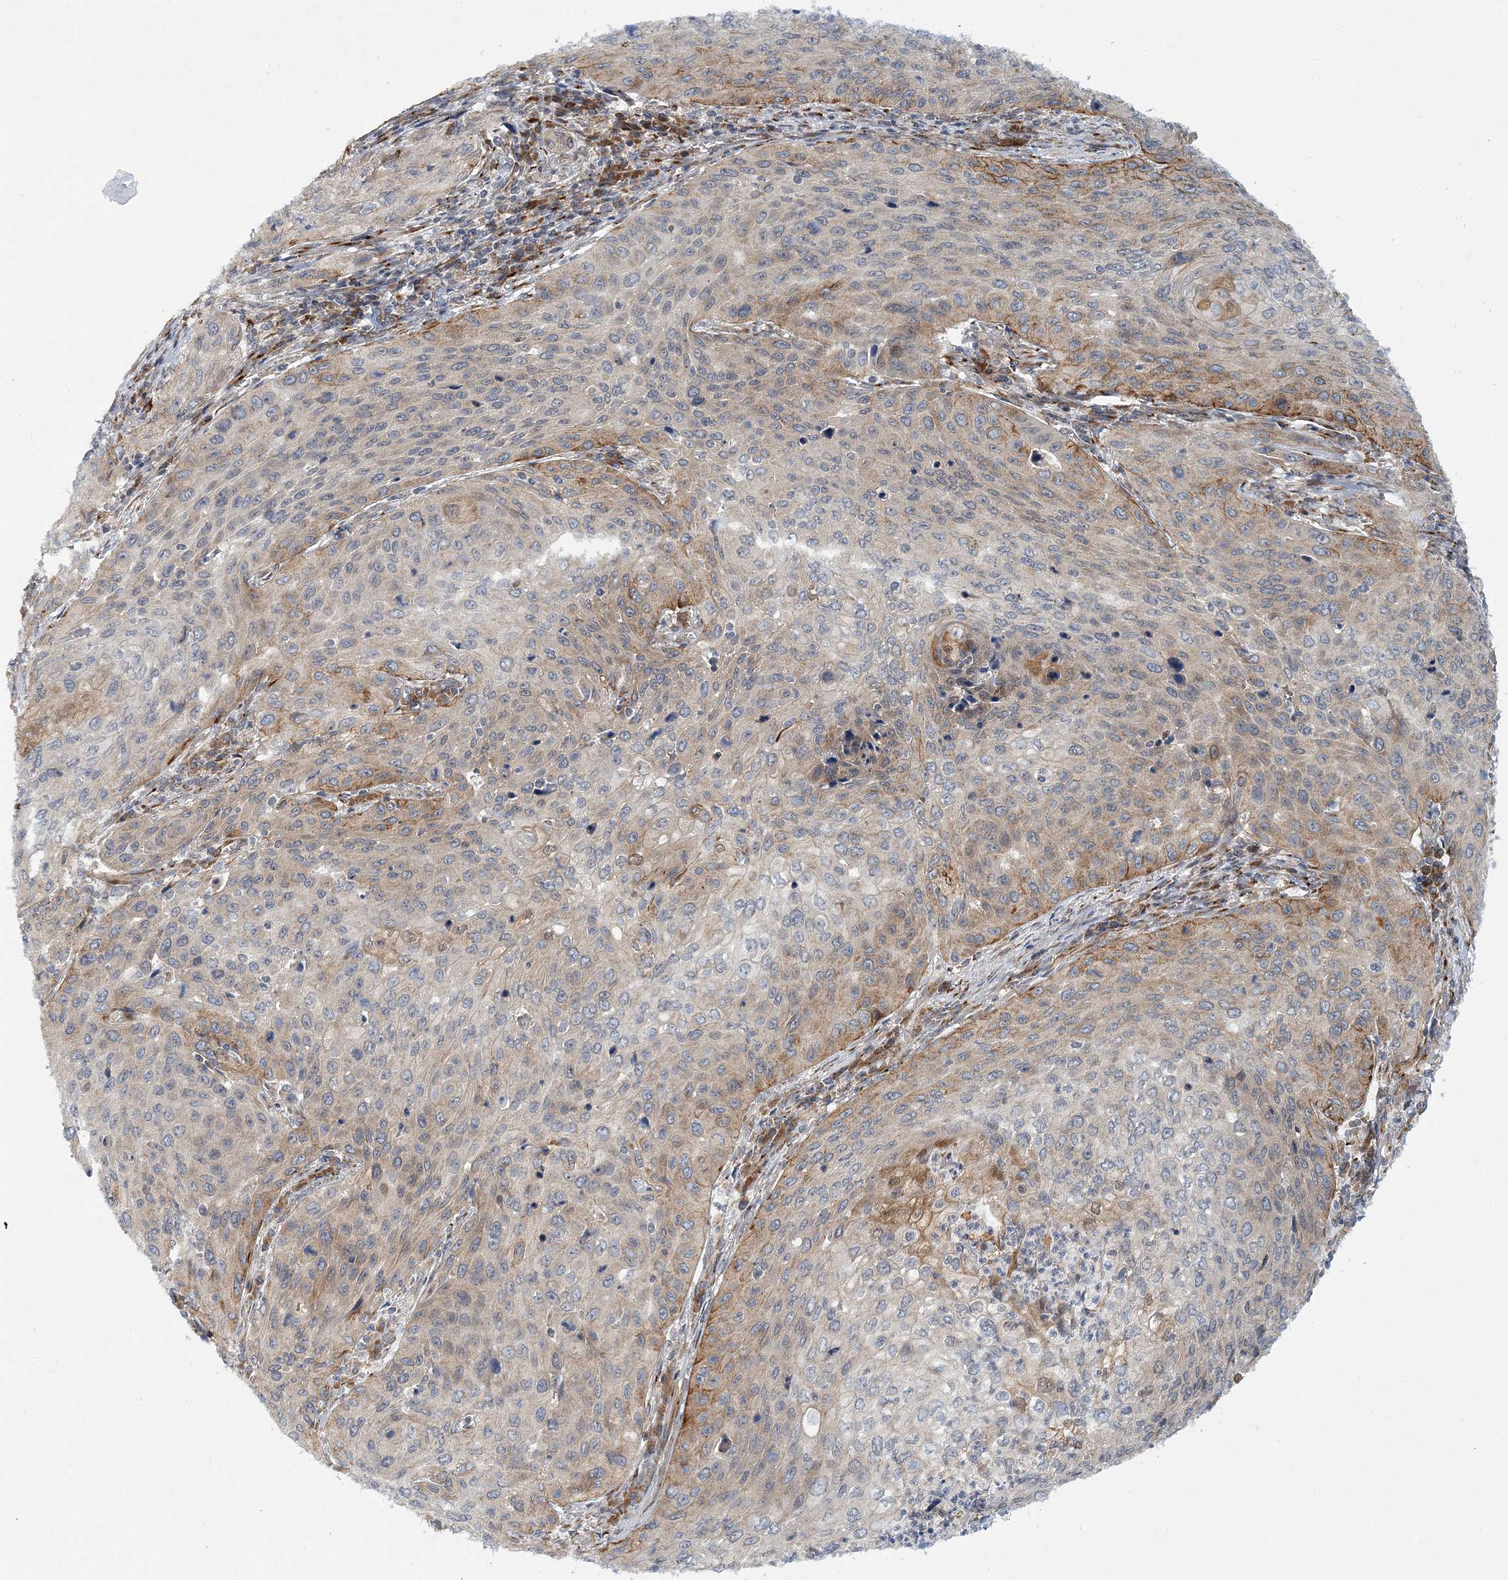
{"staining": {"intensity": "weak", "quantity": "<25%", "location": "cytoplasmic/membranous"}, "tissue": "cervical cancer", "cell_type": "Tumor cells", "image_type": "cancer", "snomed": [{"axis": "morphology", "description": "Squamous cell carcinoma, NOS"}, {"axis": "topography", "description": "Cervix"}], "caption": "Tumor cells are negative for protein expression in human cervical squamous cell carcinoma.", "gene": "NBAS", "patient": {"sex": "female", "age": 32}}